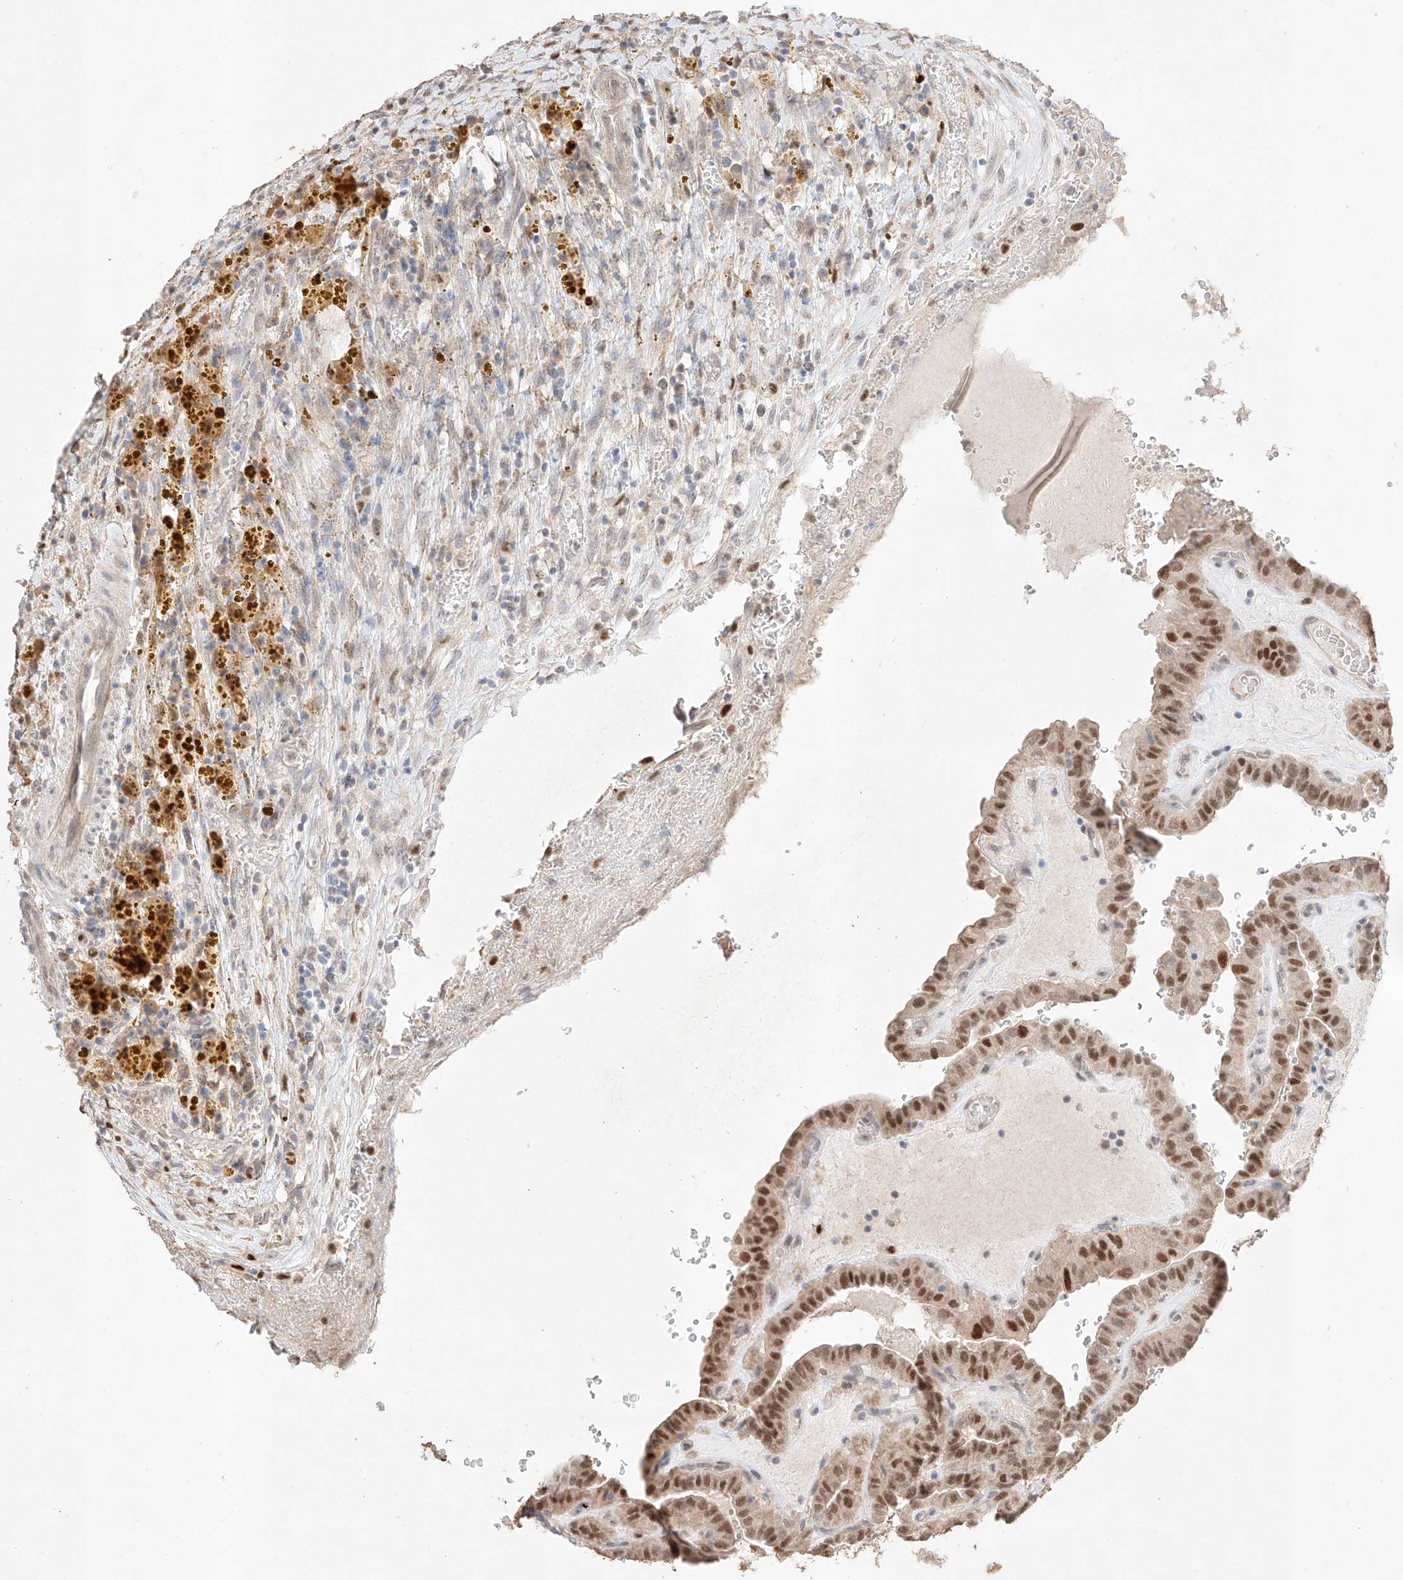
{"staining": {"intensity": "moderate", "quantity": ">75%", "location": "nuclear"}, "tissue": "thyroid cancer", "cell_type": "Tumor cells", "image_type": "cancer", "snomed": [{"axis": "morphology", "description": "Papillary adenocarcinoma, NOS"}, {"axis": "topography", "description": "Thyroid gland"}], "caption": "Protein expression analysis of human thyroid papillary adenocarcinoma reveals moderate nuclear positivity in approximately >75% of tumor cells.", "gene": "APIP", "patient": {"sex": "male", "age": 77}}